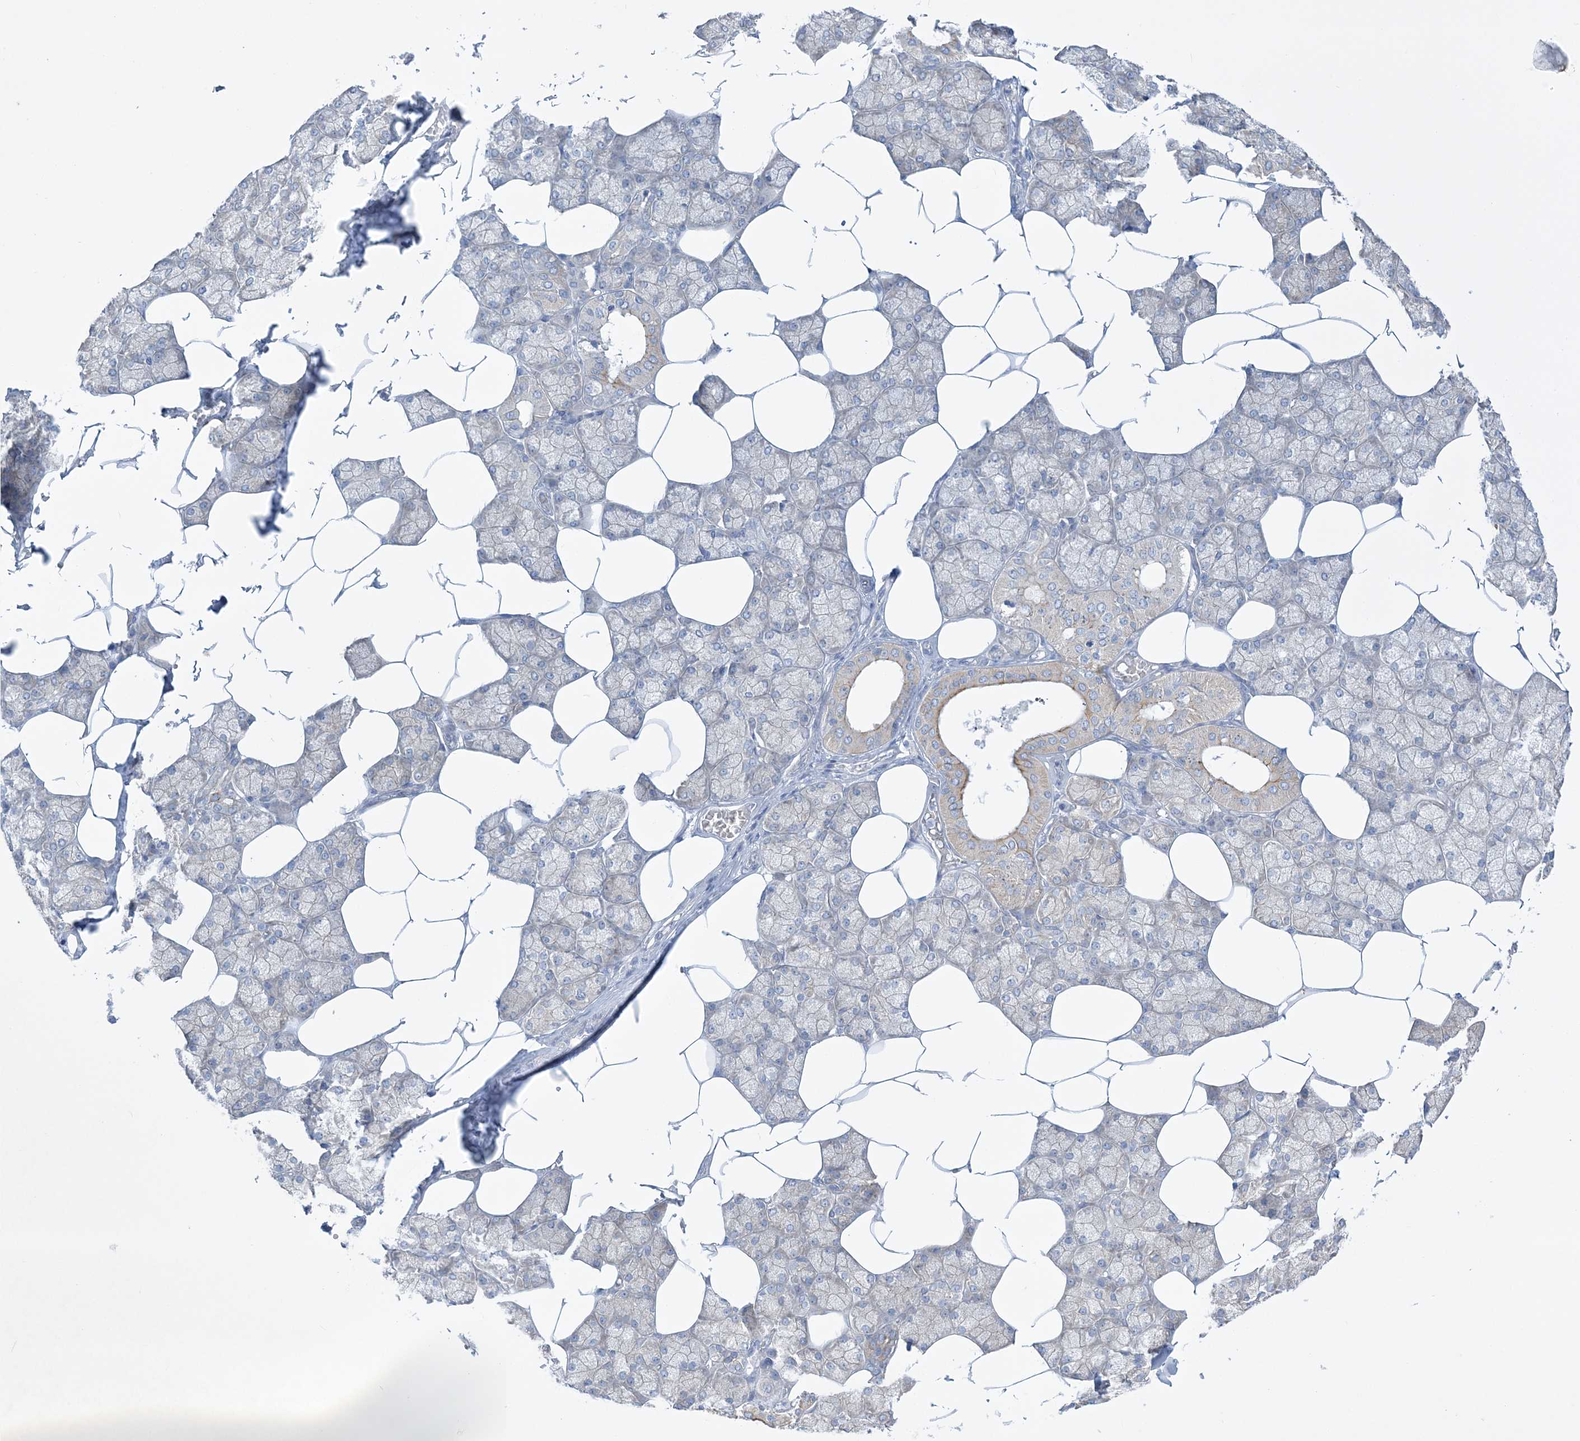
{"staining": {"intensity": "moderate", "quantity": "25%-75%", "location": "cytoplasmic/membranous"}, "tissue": "salivary gland", "cell_type": "Glandular cells", "image_type": "normal", "snomed": [{"axis": "morphology", "description": "Normal tissue, NOS"}, {"axis": "topography", "description": "Salivary gland"}], "caption": "IHC image of unremarkable human salivary gland stained for a protein (brown), which shows medium levels of moderate cytoplasmic/membranous positivity in about 25%-75% of glandular cells.", "gene": "FARSB", "patient": {"sex": "male", "age": 62}}